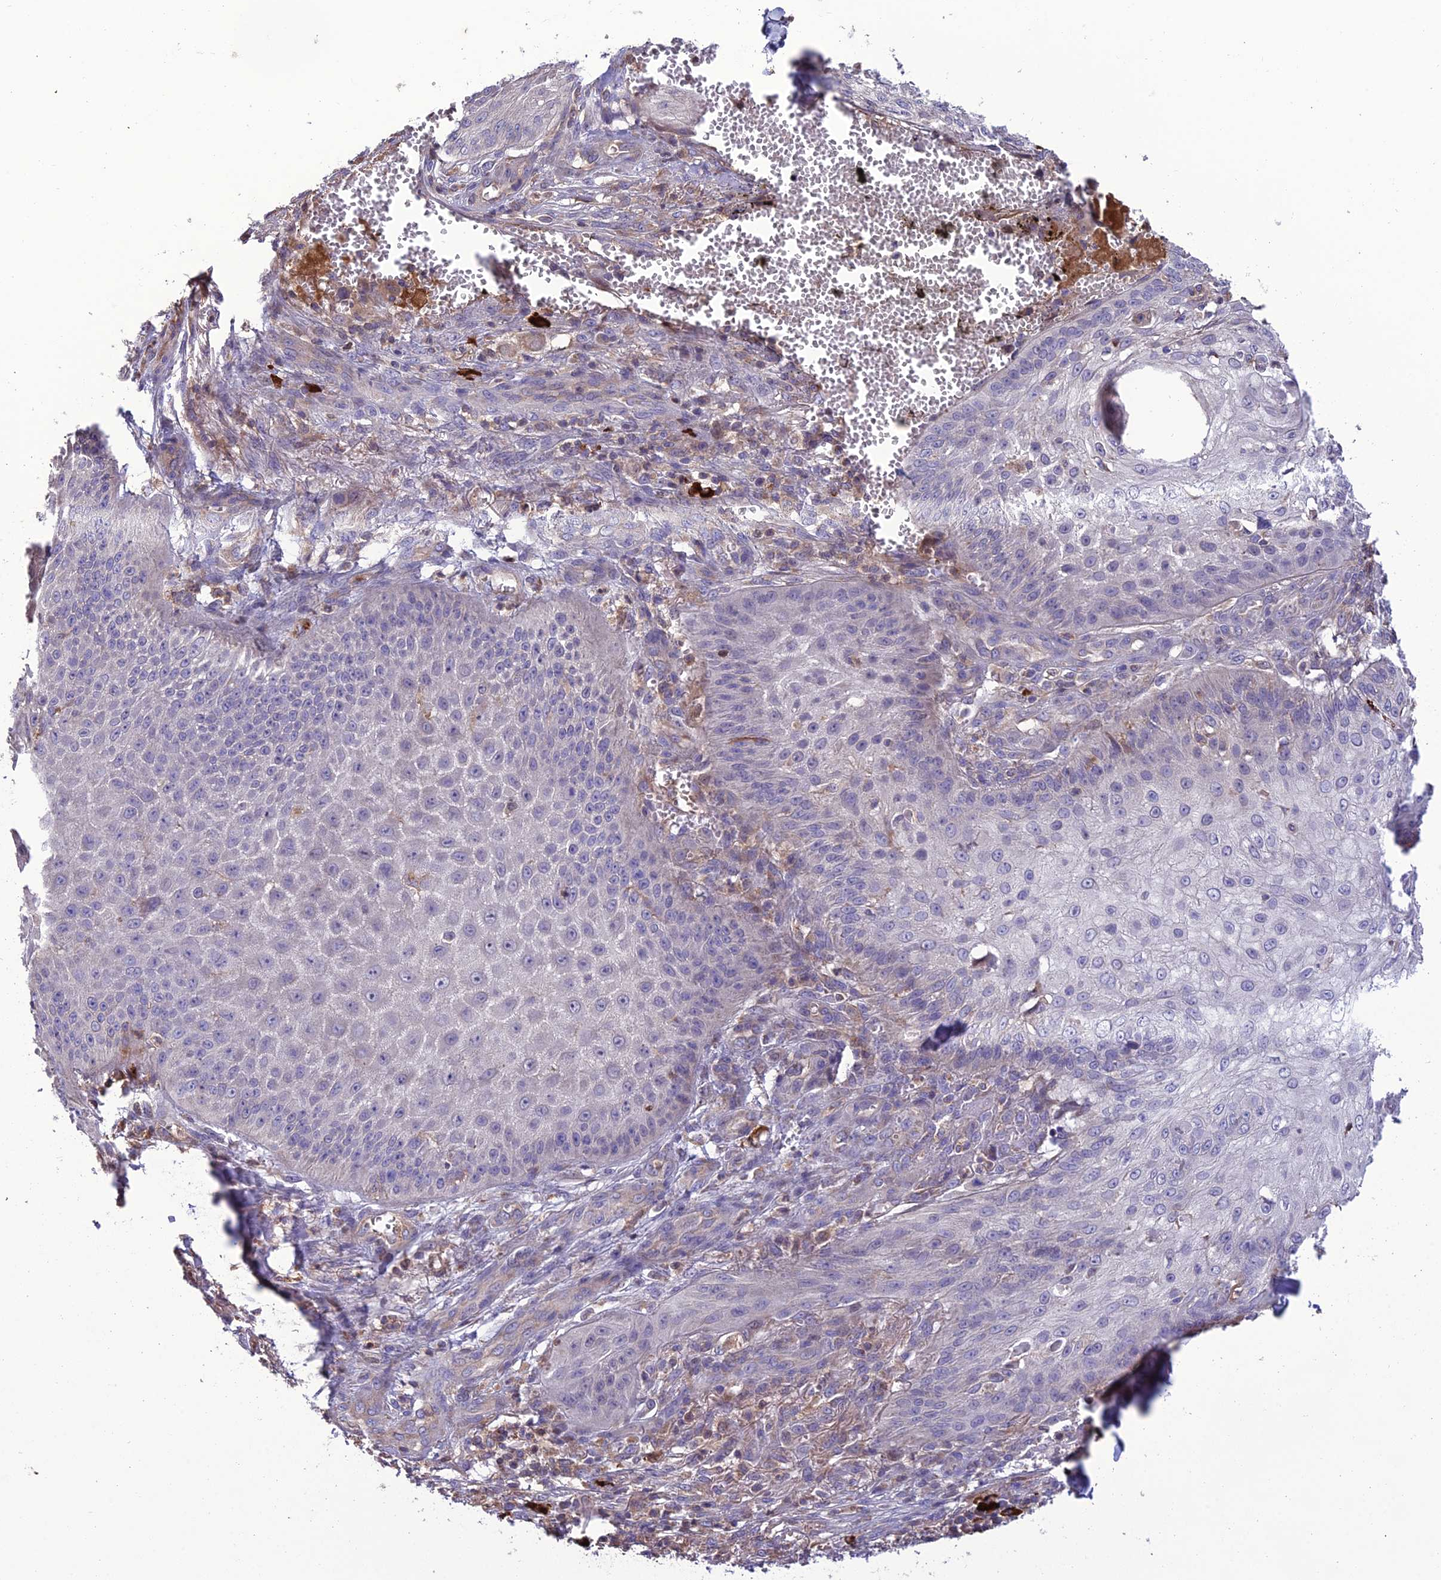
{"staining": {"intensity": "negative", "quantity": "none", "location": "none"}, "tissue": "skin cancer", "cell_type": "Tumor cells", "image_type": "cancer", "snomed": [{"axis": "morphology", "description": "Squamous cell carcinoma, NOS"}, {"axis": "topography", "description": "Skin"}], "caption": "A histopathology image of human squamous cell carcinoma (skin) is negative for staining in tumor cells.", "gene": "MIOS", "patient": {"sex": "male", "age": 70}}